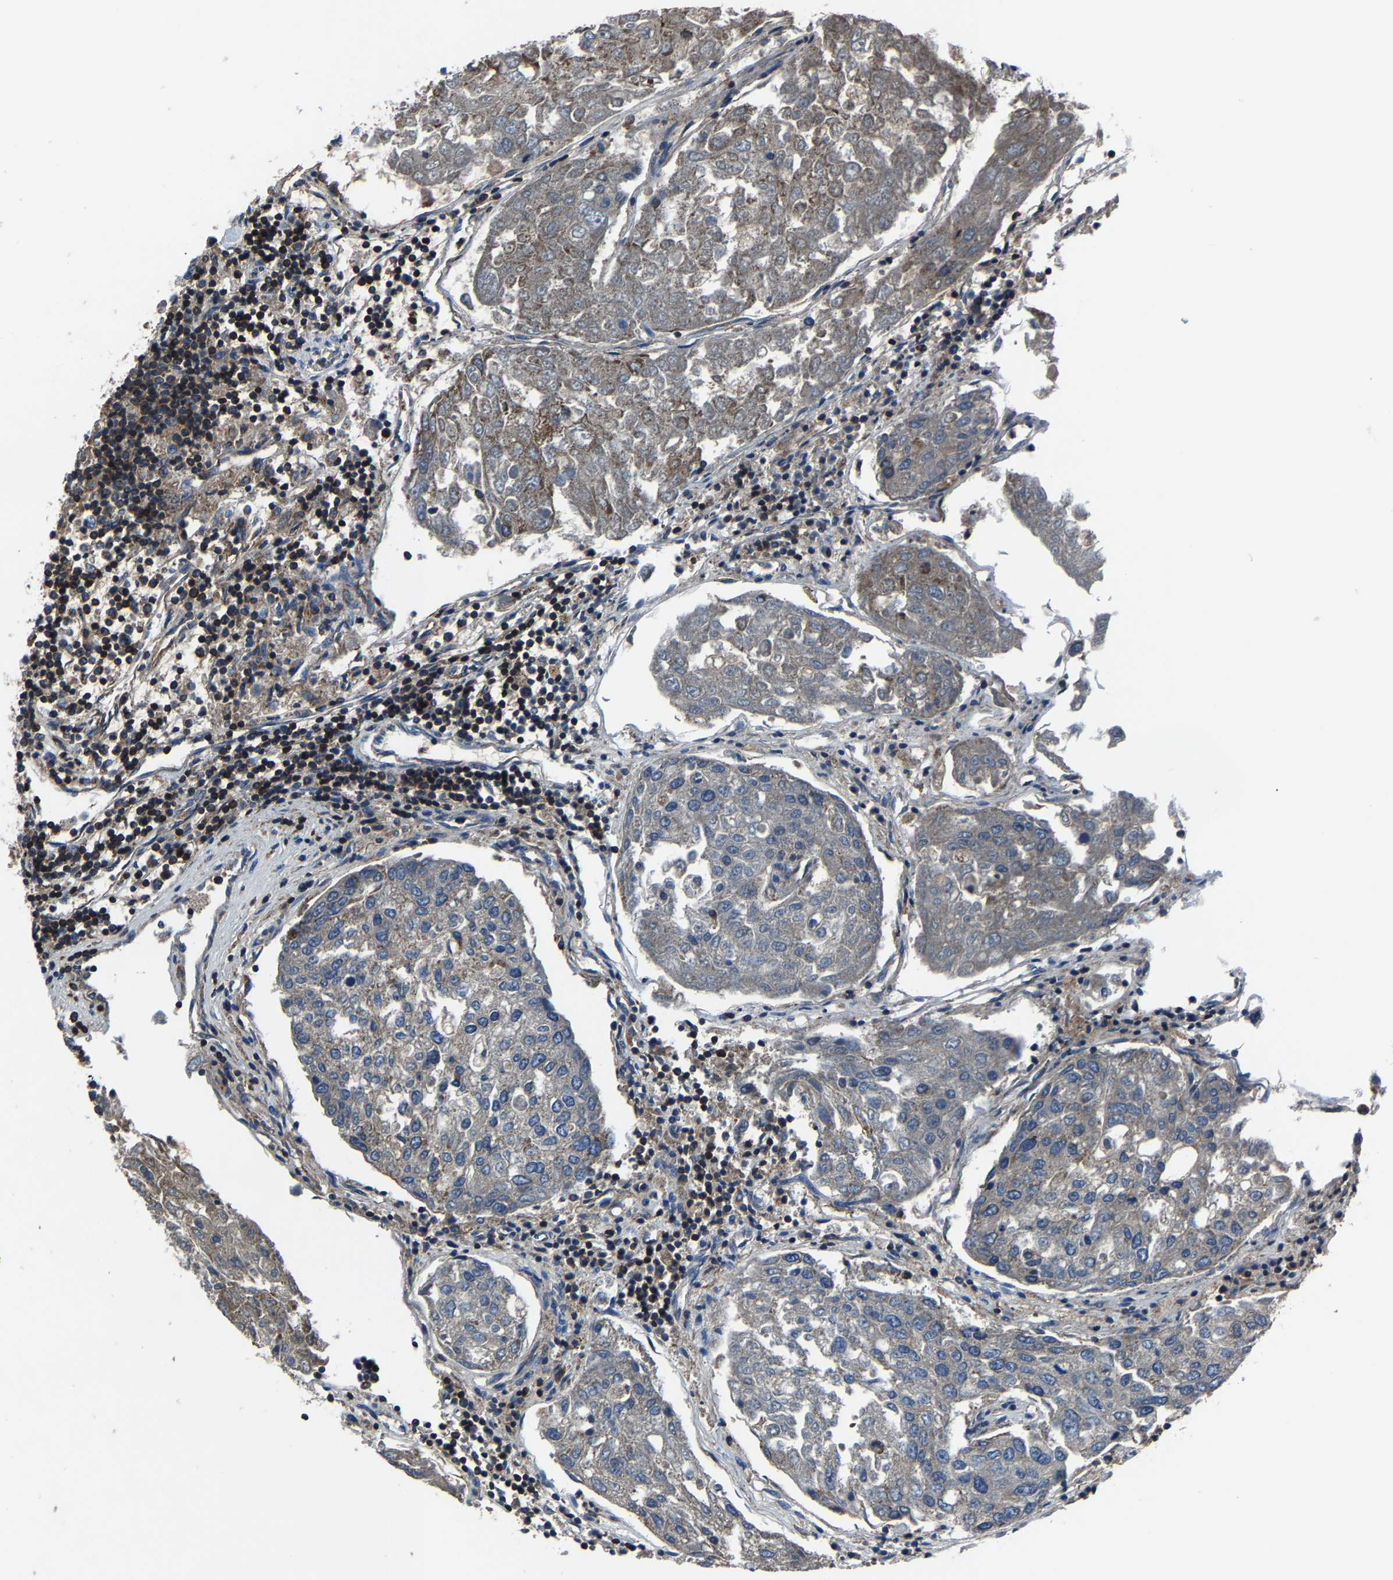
{"staining": {"intensity": "weak", "quantity": "25%-75%", "location": "cytoplasmic/membranous"}, "tissue": "urothelial cancer", "cell_type": "Tumor cells", "image_type": "cancer", "snomed": [{"axis": "morphology", "description": "Urothelial carcinoma, High grade"}, {"axis": "topography", "description": "Lymph node"}, {"axis": "topography", "description": "Urinary bladder"}], "caption": "The histopathology image reveals staining of urothelial cancer, revealing weak cytoplasmic/membranous protein expression (brown color) within tumor cells. (Brightfield microscopy of DAB IHC at high magnification).", "gene": "KIAA1958", "patient": {"sex": "male", "age": 51}}